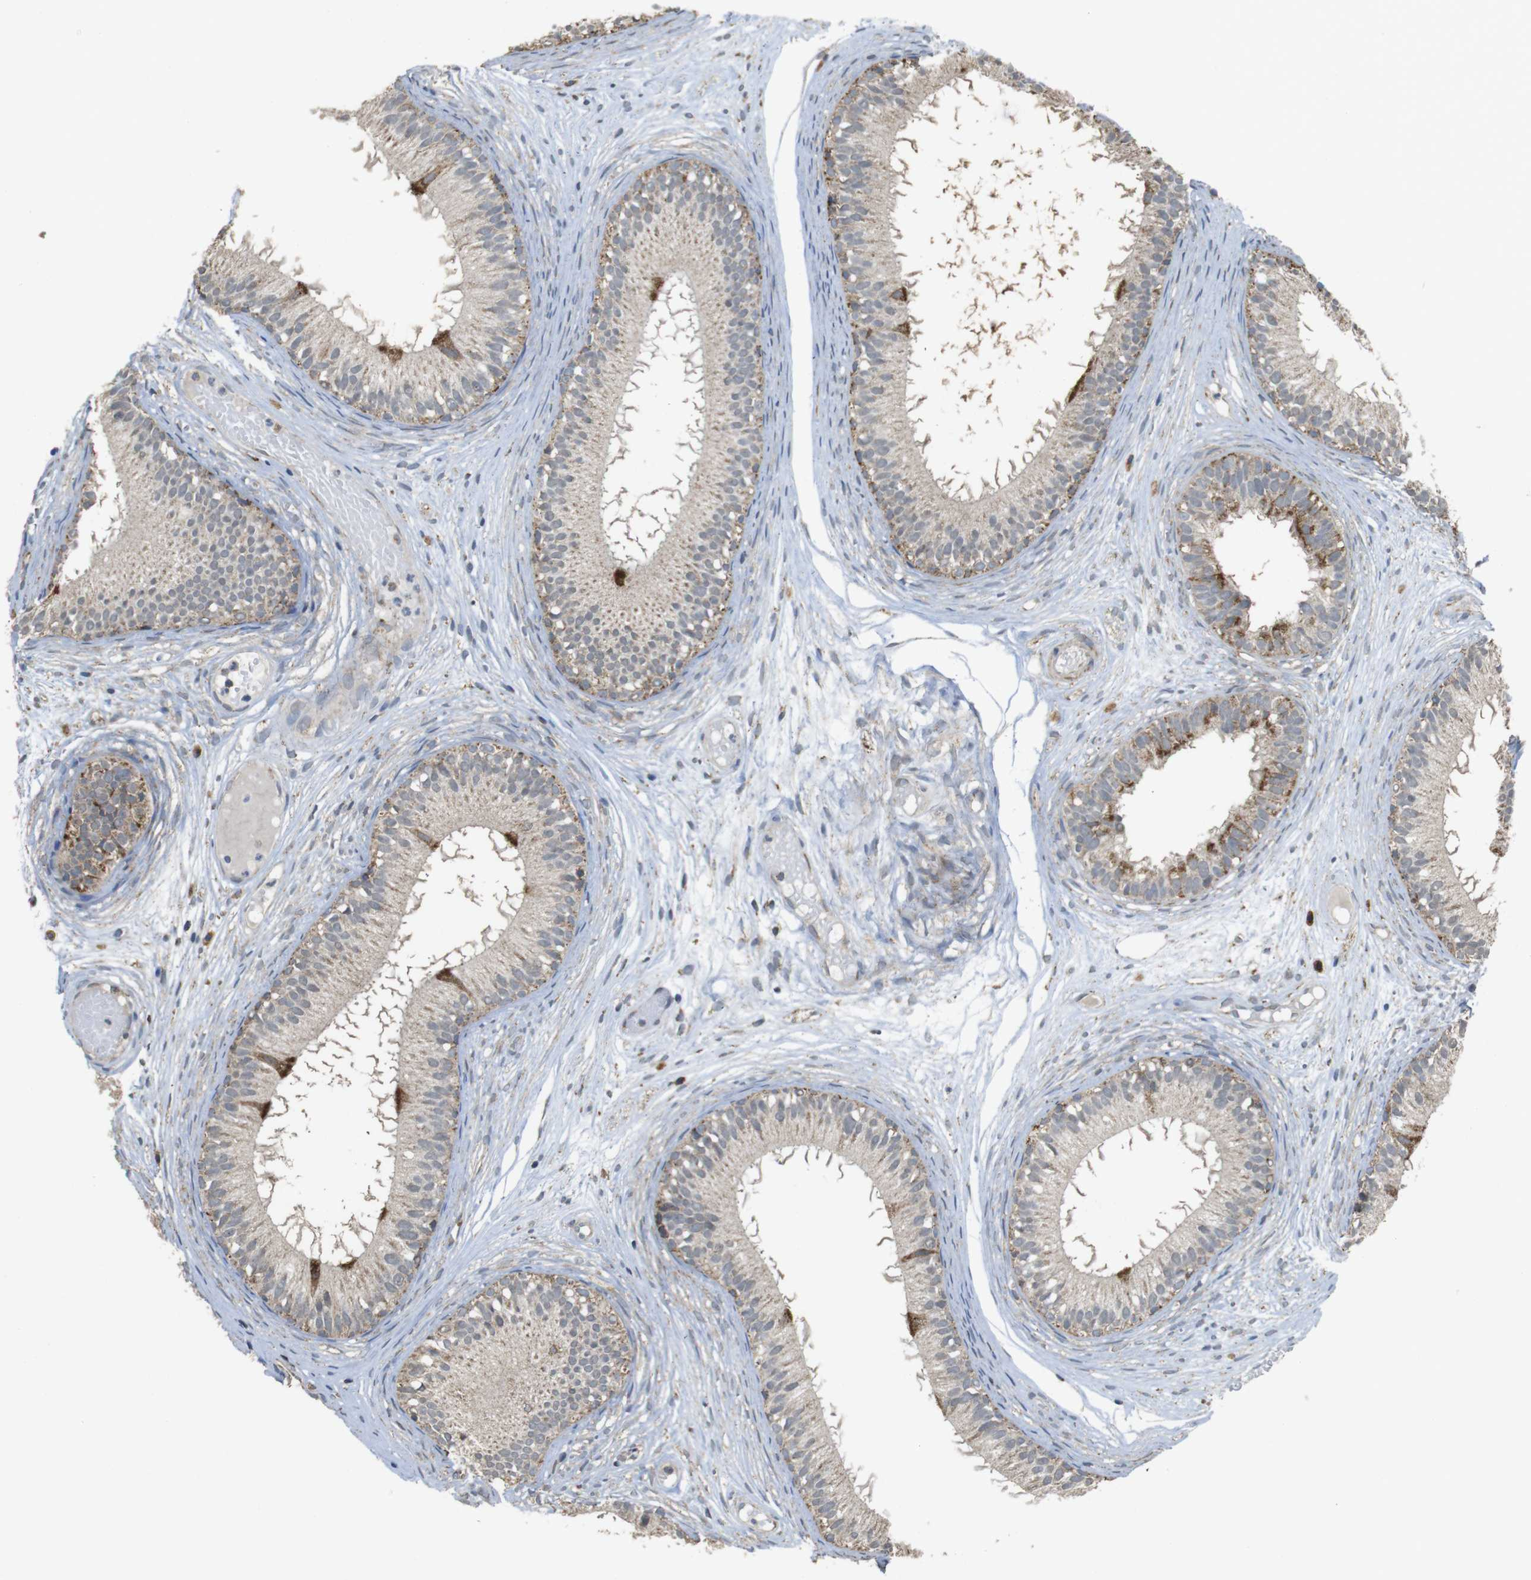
{"staining": {"intensity": "moderate", "quantity": ">75%", "location": "cytoplasmic/membranous"}, "tissue": "epididymis", "cell_type": "Glandular cells", "image_type": "normal", "snomed": [{"axis": "morphology", "description": "Normal tissue, NOS"}, {"axis": "morphology", "description": "Atrophy, NOS"}, {"axis": "topography", "description": "Testis"}, {"axis": "topography", "description": "Epididymis"}], "caption": "Epididymis stained for a protein demonstrates moderate cytoplasmic/membranous positivity in glandular cells. The protein is stained brown, and the nuclei are stained in blue (DAB (3,3'-diaminobenzidine) IHC with brightfield microscopy, high magnification).", "gene": "CALHM2", "patient": {"sex": "male", "age": 18}}